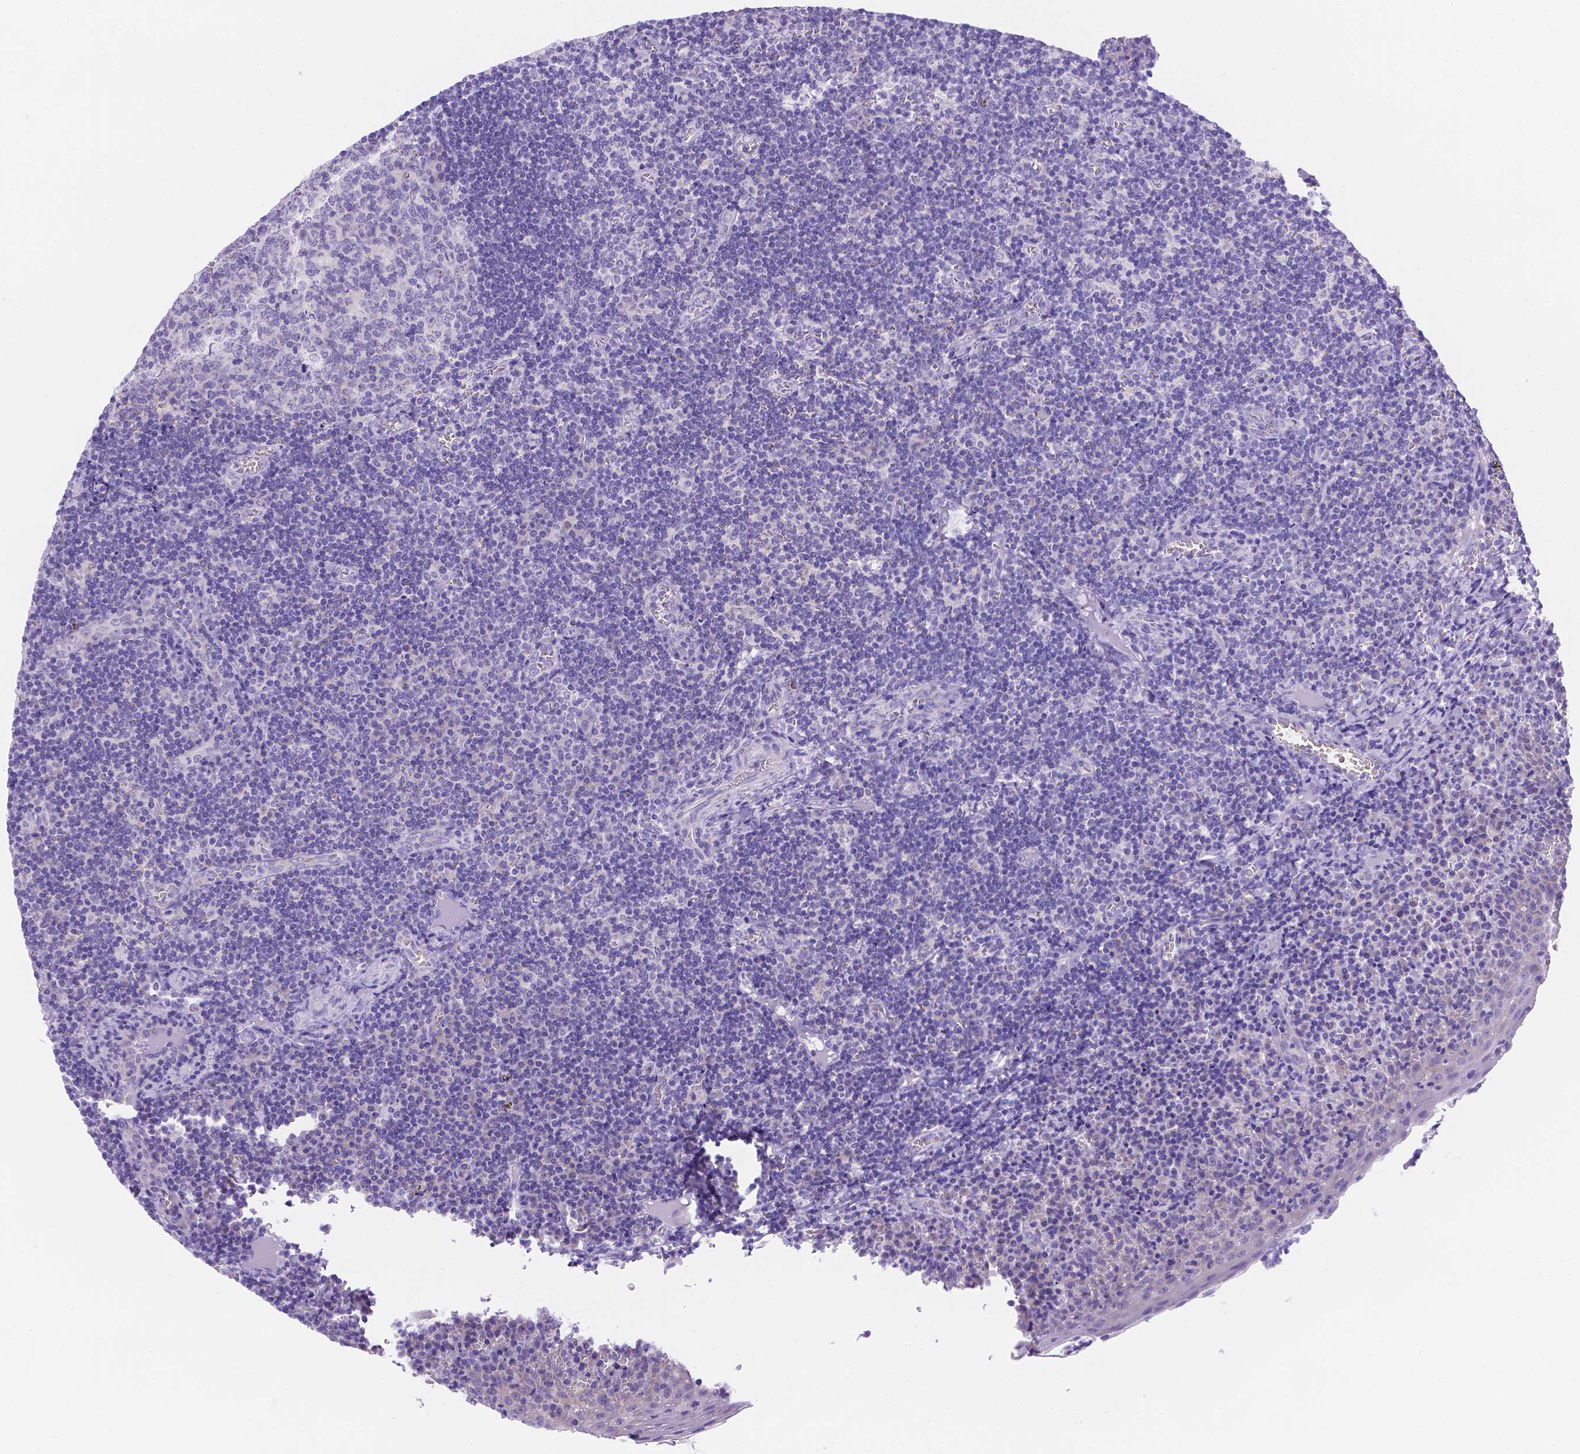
{"staining": {"intensity": "negative", "quantity": "none", "location": "none"}, "tissue": "tonsil", "cell_type": "Germinal center cells", "image_type": "normal", "snomed": [{"axis": "morphology", "description": "Normal tissue, NOS"}, {"axis": "morphology", "description": "Inflammation, NOS"}, {"axis": "topography", "description": "Tonsil"}], "caption": "Tonsil was stained to show a protein in brown. There is no significant expression in germinal center cells. (DAB IHC, high magnification).", "gene": "MLN", "patient": {"sex": "female", "age": 31}}